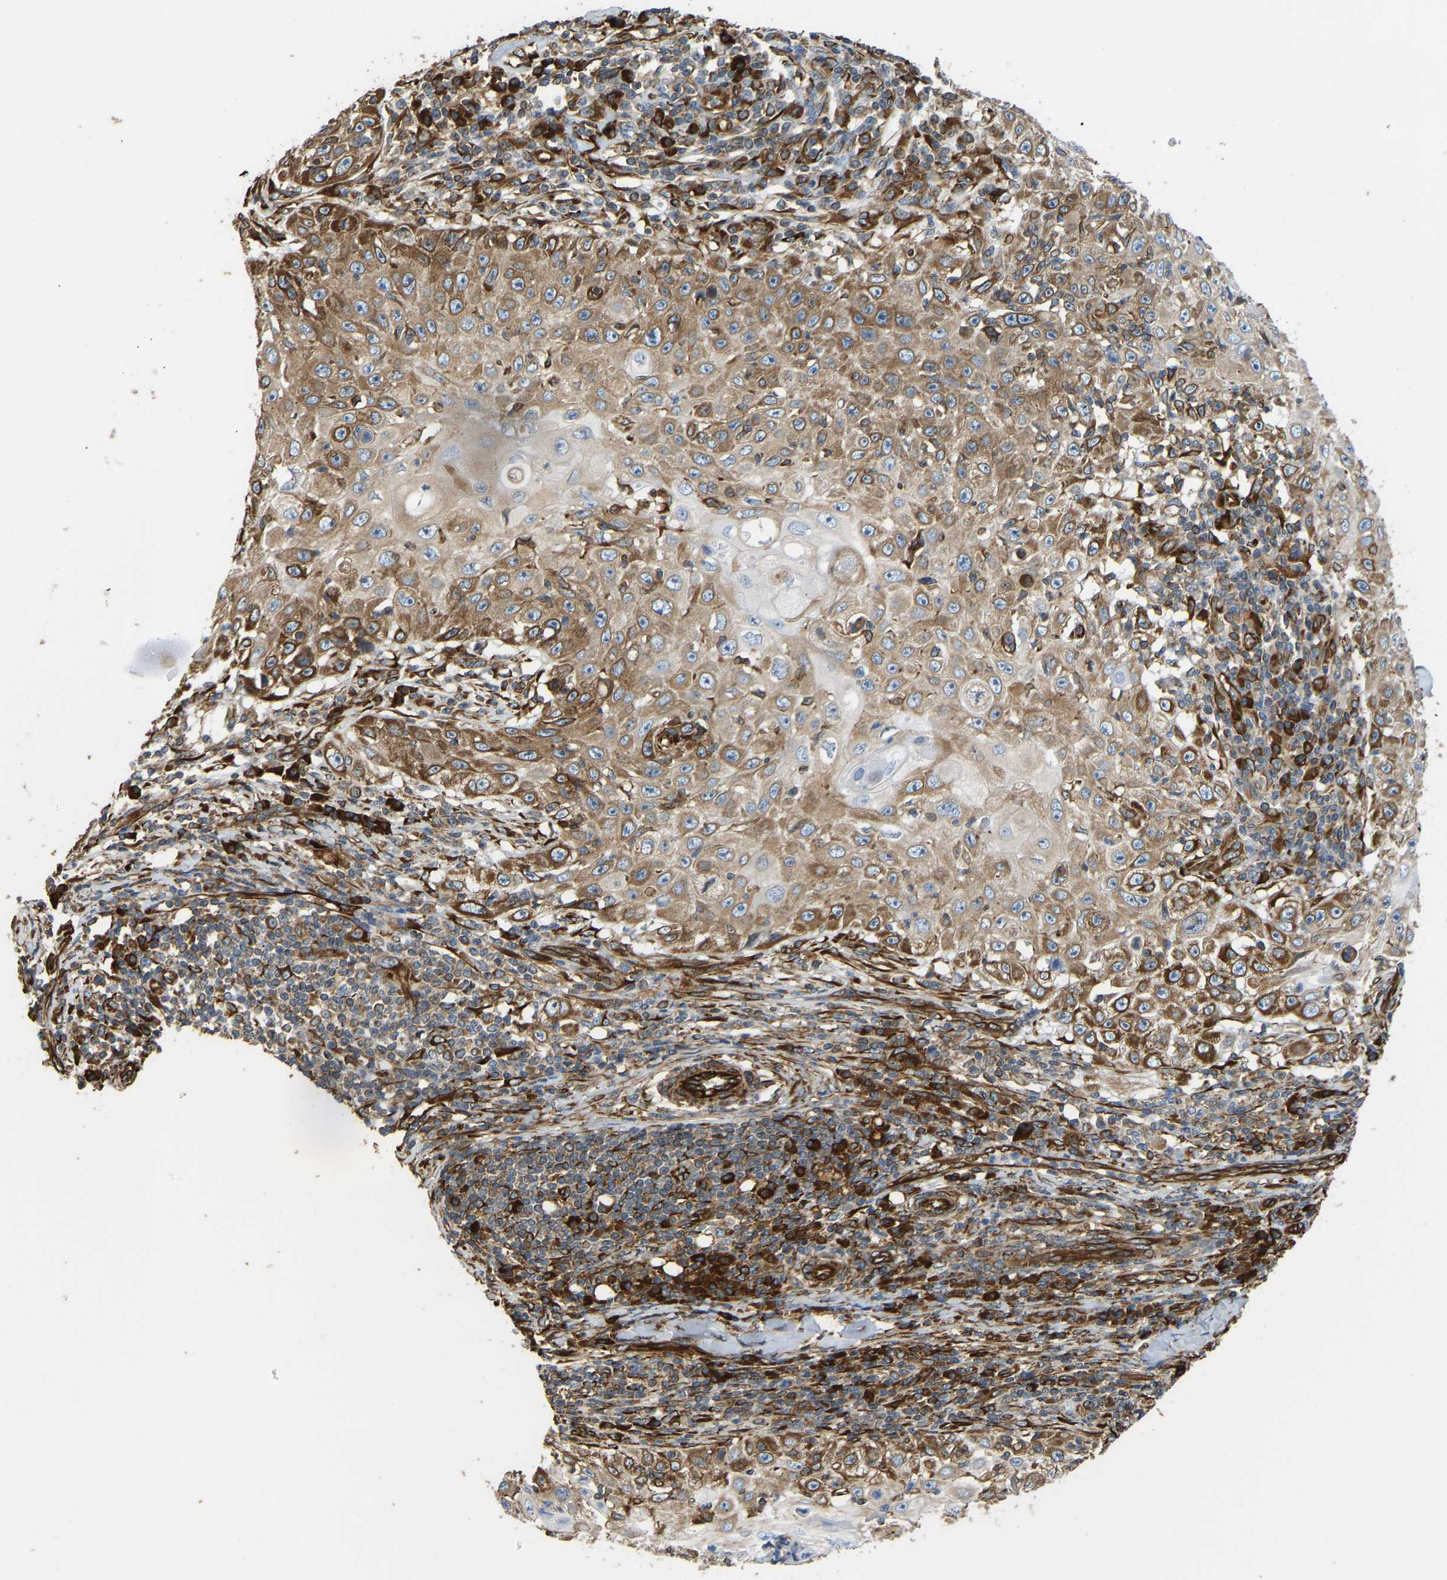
{"staining": {"intensity": "moderate", "quantity": ">75%", "location": "cytoplasmic/membranous"}, "tissue": "skin cancer", "cell_type": "Tumor cells", "image_type": "cancer", "snomed": [{"axis": "morphology", "description": "Squamous cell carcinoma, NOS"}, {"axis": "topography", "description": "Skin"}], "caption": "Protein staining of squamous cell carcinoma (skin) tissue shows moderate cytoplasmic/membranous expression in approximately >75% of tumor cells.", "gene": "BEX3", "patient": {"sex": "male", "age": 86}}